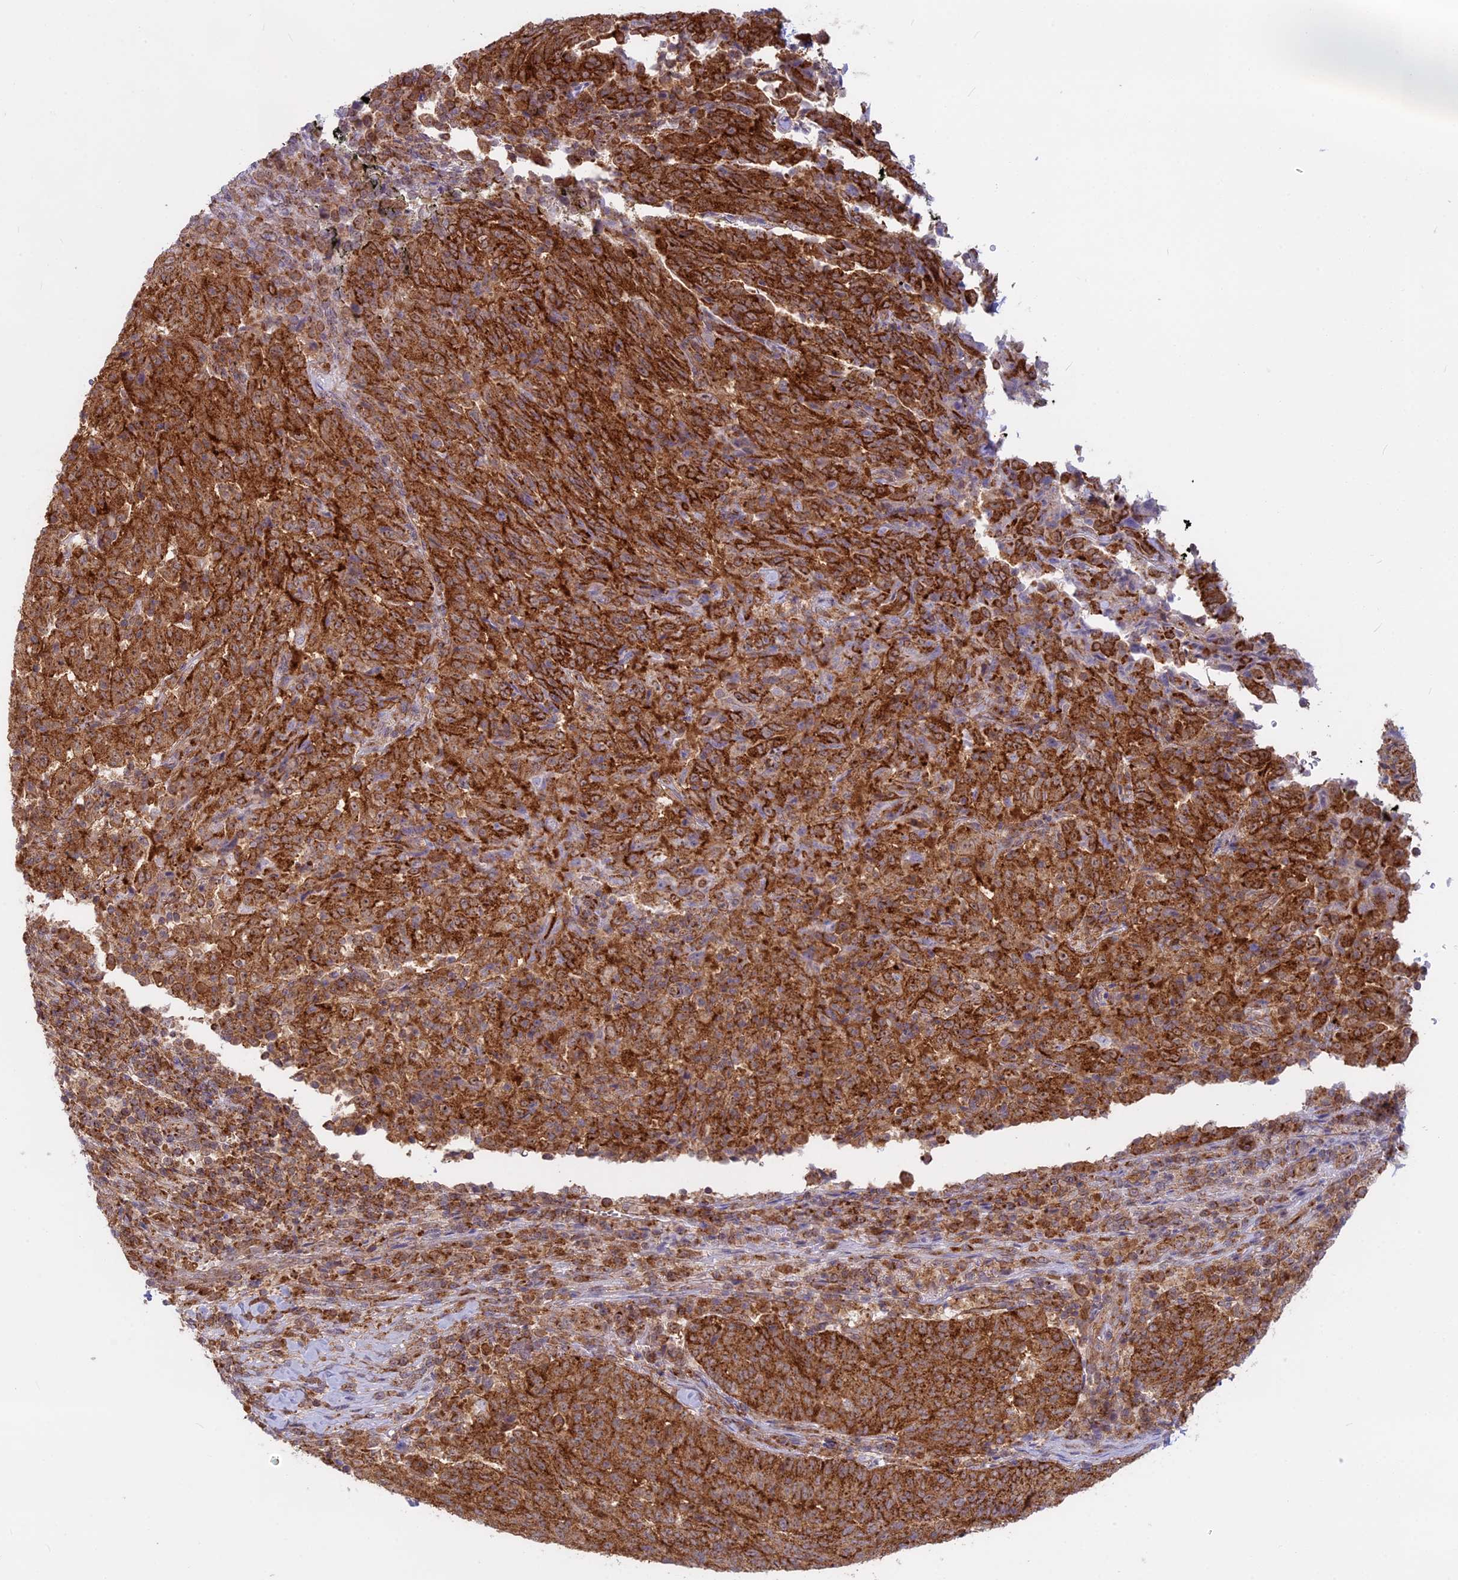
{"staining": {"intensity": "strong", "quantity": ">75%", "location": "cytoplasmic/membranous"}, "tissue": "pancreatic cancer", "cell_type": "Tumor cells", "image_type": "cancer", "snomed": [{"axis": "morphology", "description": "Adenocarcinoma, NOS"}, {"axis": "topography", "description": "Pancreas"}], "caption": "Immunohistochemistry (DAB (3,3'-diaminobenzidine)) staining of human pancreatic cancer reveals strong cytoplasmic/membranous protein staining in about >75% of tumor cells. The staining is performed using DAB (3,3'-diaminobenzidine) brown chromogen to label protein expression. The nuclei are counter-stained blue using hematoxylin.", "gene": "CLINT1", "patient": {"sex": "male", "age": 63}}